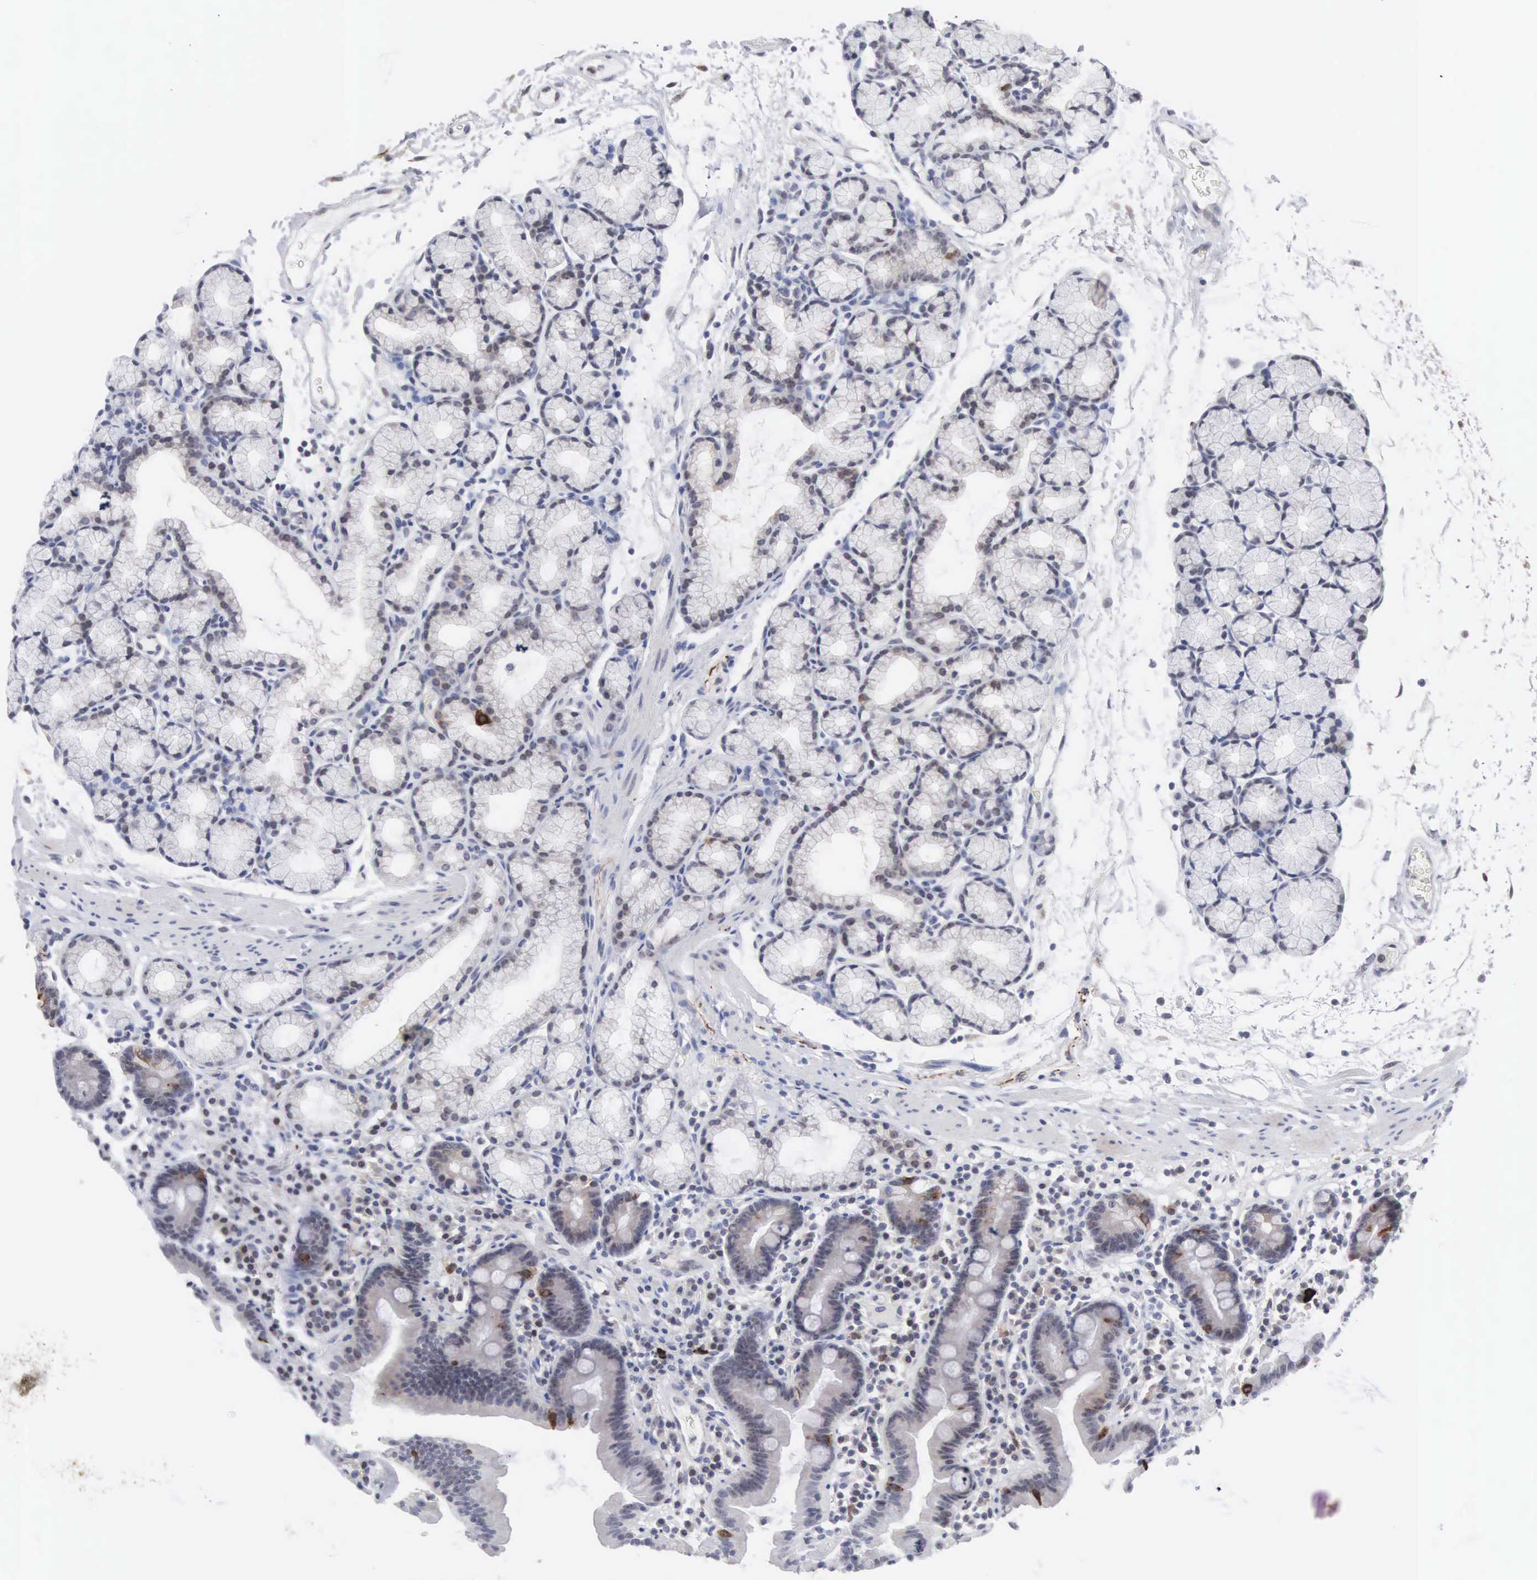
{"staining": {"intensity": "moderate", "quantity": "<25%", "location": "cytoplasmic/membranous"}, "tissue": "duodenum", "cell_type": "Glandular cells", "image_type": "normal", "snomed": [{"axis": "morphology", "description": "Normal tissue, NOS"}, {"axis": "topography", "description": "Duodenum"}], "caption": "IHC image of unremarkable duodenum: duodenum stained using immunohistochemistry (IHC) shows low levels of moderate protein expression localized specifically in the cytoplasmic/membranous of glandular cells, appearing as a cytoplasmic/membranous brown color.", "gene": "ACOT4", "patient": {"sex": "female", "age": 48}}